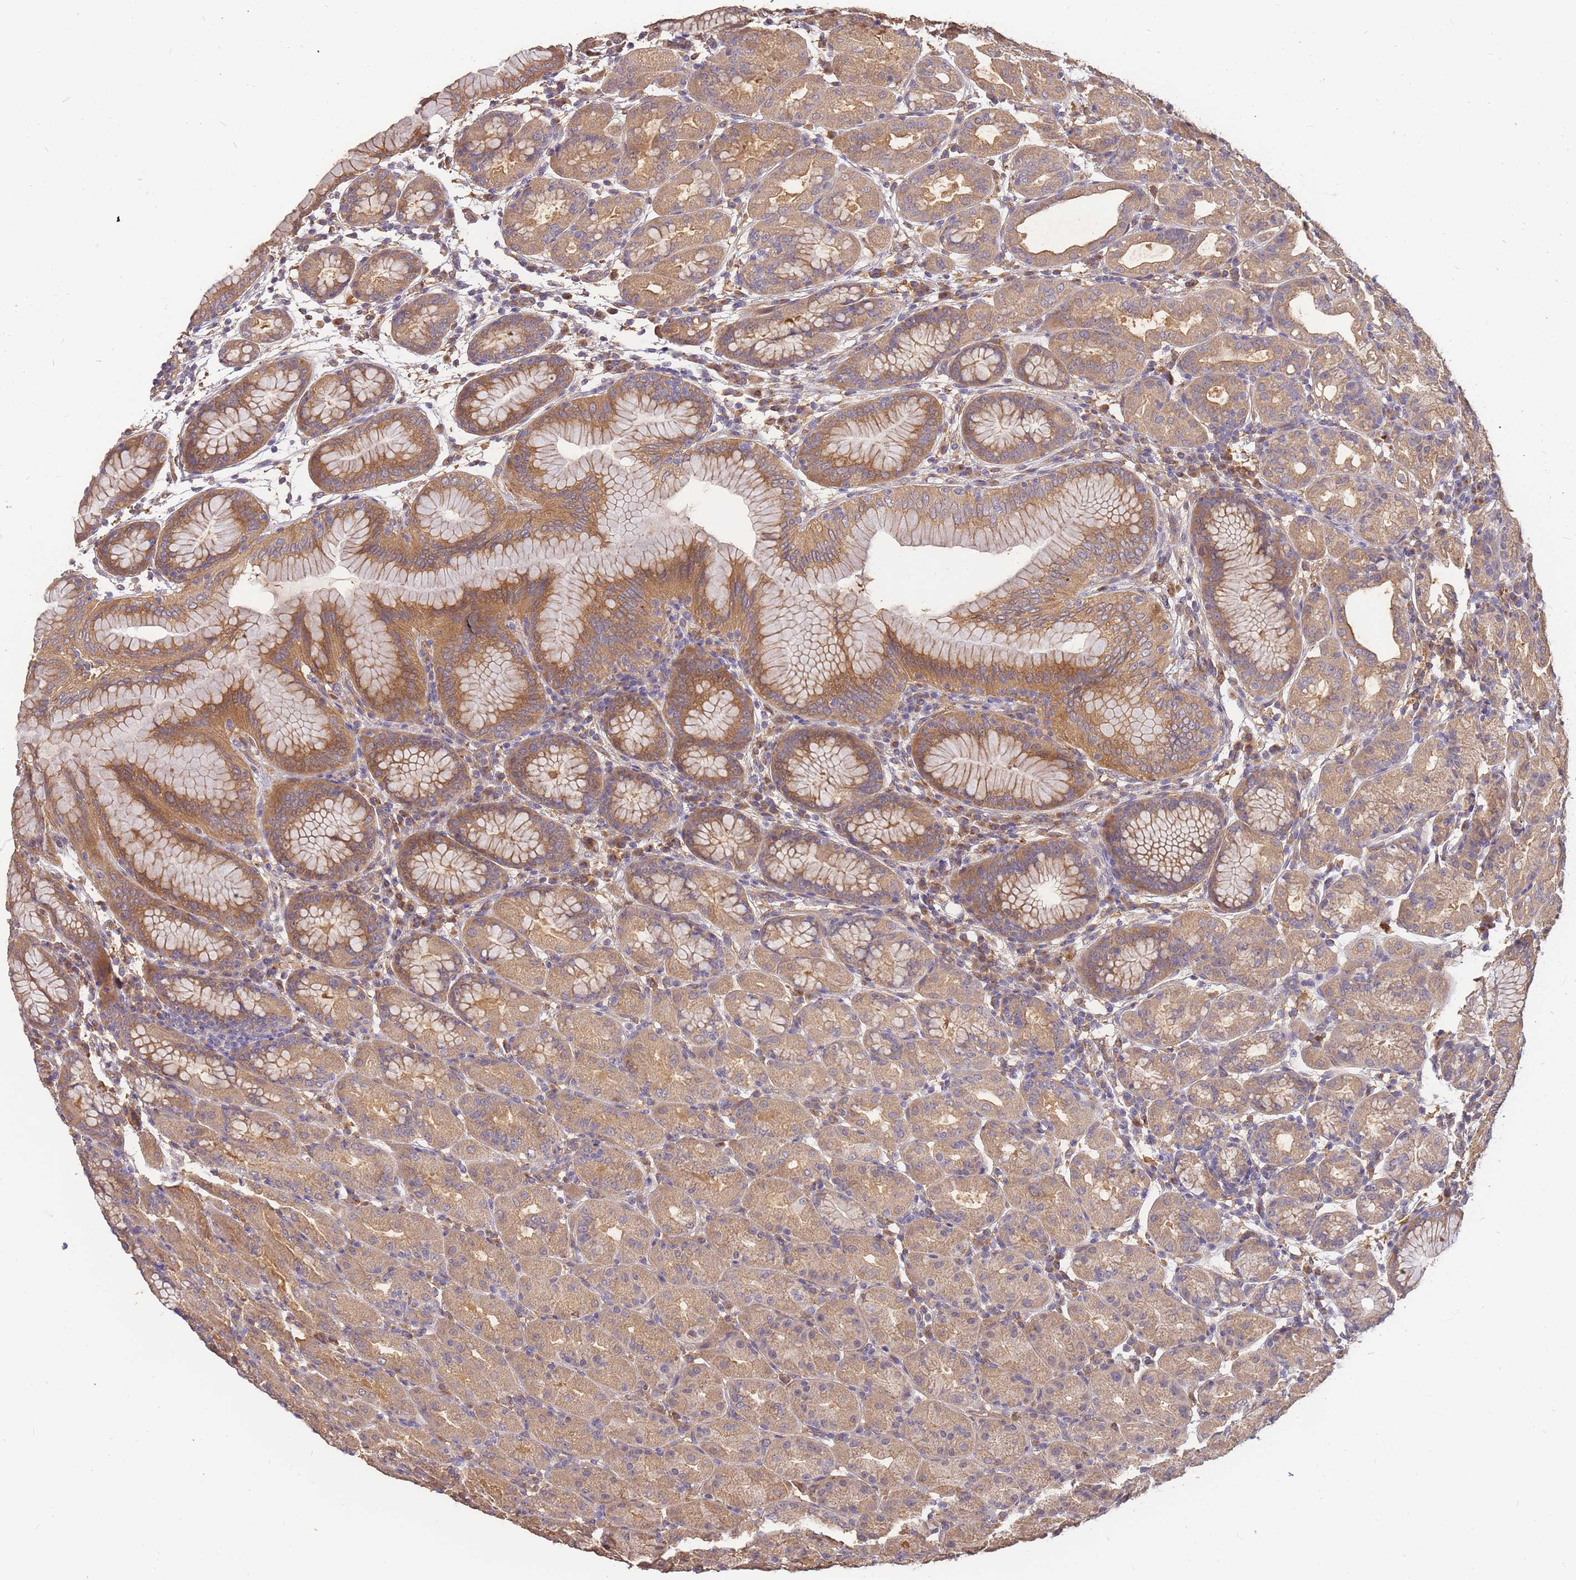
{"staining": {"intensity": "moderate", "quantity": ">75%", "location": "cytoplasmic/membranous,nuclear"}, "tissue": "stomach", "cell_type": "Glandular cells", "image_type": "normal", "snomed": [{"axis": "morphology", "description": "Normal tissue, NOS"}, {"axis": "topography", "description": "Stomach"}], "caption": "Immunohistochemical staining of benign stomach exhibits moderate cytoplasmic/membranous,nuclear protein expression in approximately >75% of glandular cells. Immunohistochemistry (ihc) stains the protein of interest in brown and the nuclei are stained blue.", "gene": "CDKN2AIPNL", "patient": {"sex": "female", "age": 79}}